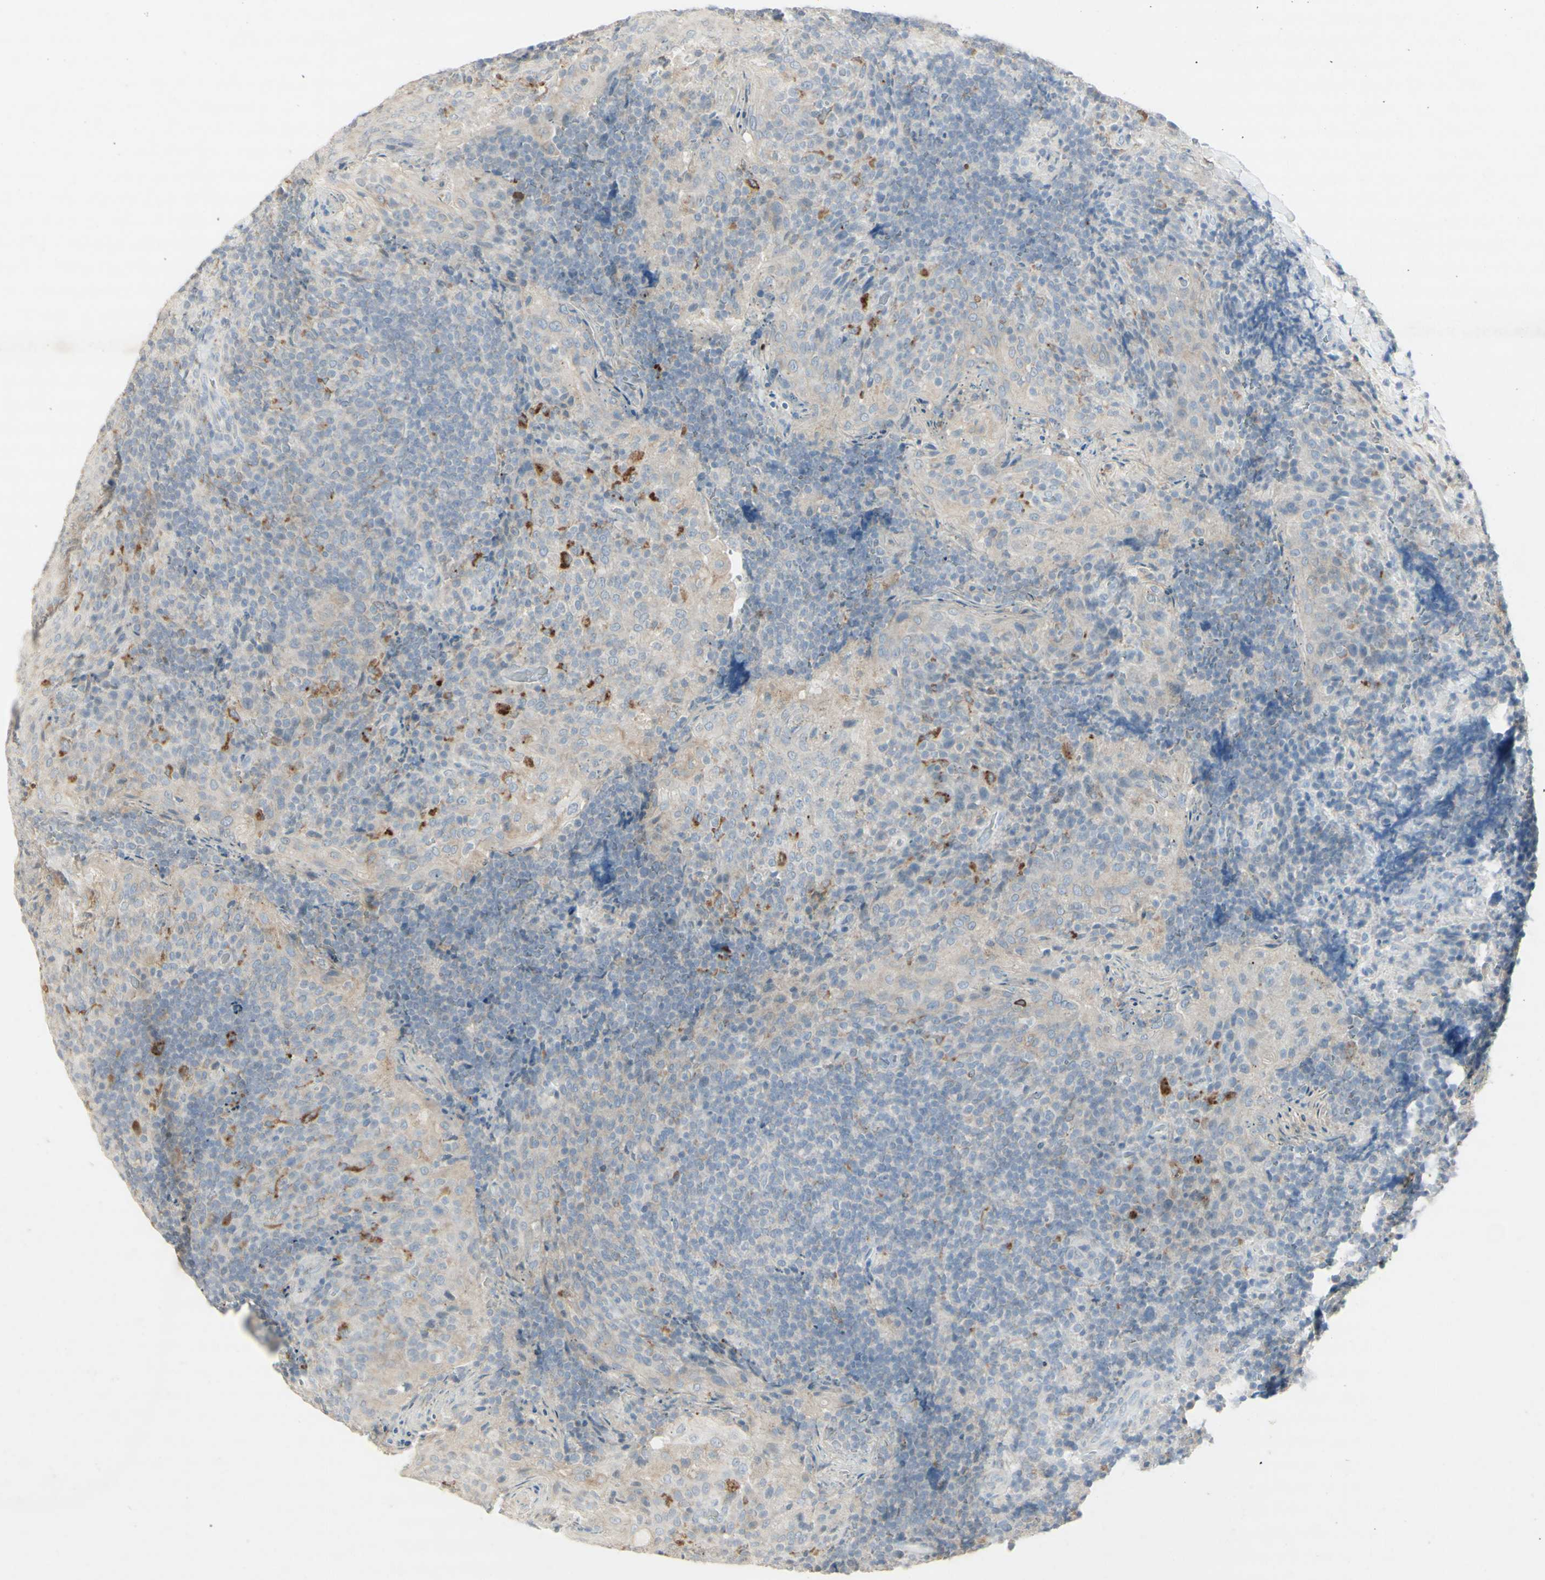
{"staining": {"intensity": "moderate", "quantity": "<25%", "location": "cytoplasmic/membranous"}, "tissue": "tonsil", "cell_type": "Germinal center cells", "image_type": "normal", "snomed": [{"axis": "morphology", "description": "Normal tissue, NOS"}, {"axis": "topography", "description": "Tonsil"}], "caption": "Germinal center cells show moderate cytoplasmic/membranous positivity in approximately <25% of cells in unremarkable tonsil. (Brightfield microscopy of DAB IHC at high magnification).", "gene": "ATP6V1B1", "patient": {"sex": "male", "age": 17}}